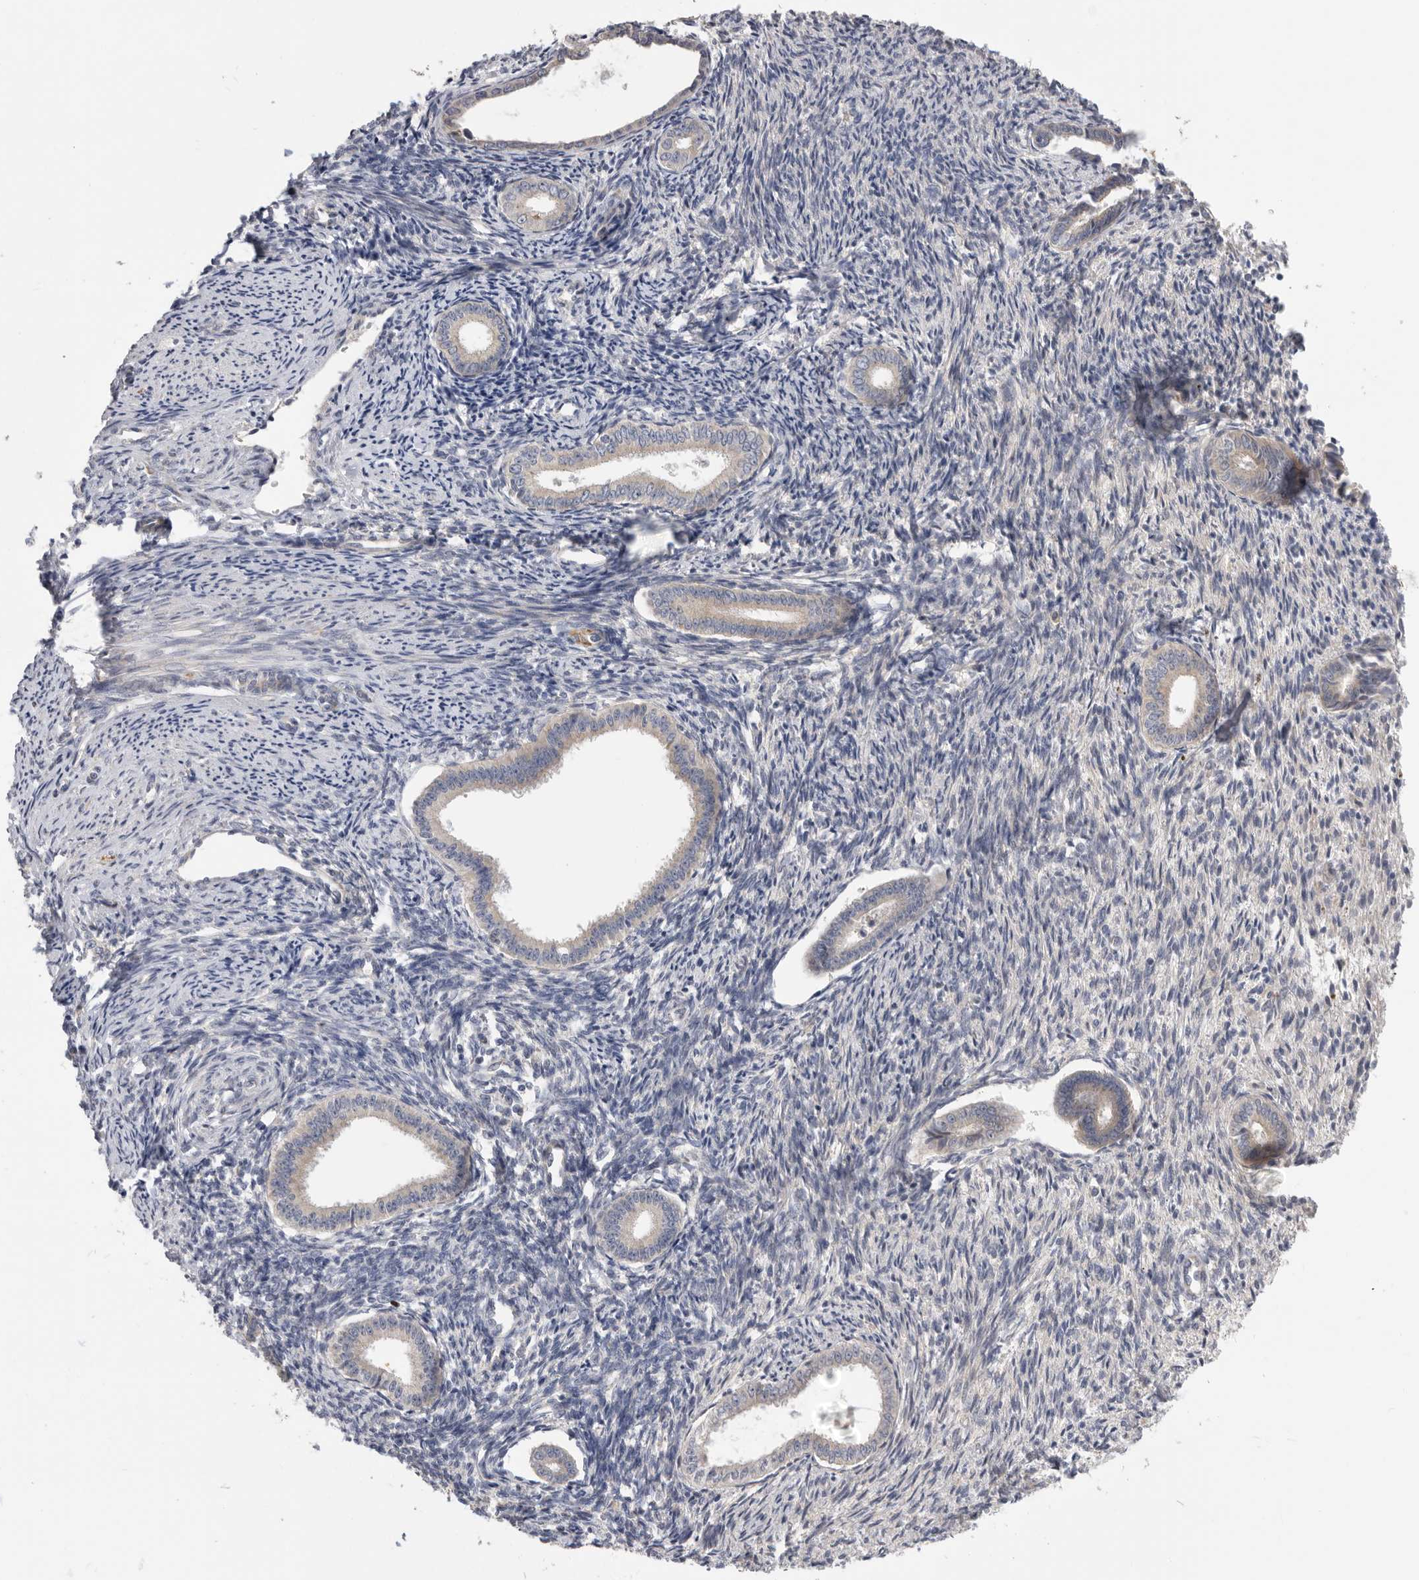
{"staining": {"intensity": "negative", "quantity": "none", "location": "none"}, "tissue": "endometrium", "cell_type": "Cells in endometrial stroma", "image_type": "normal", "snomed": [{"axis": "morphology", "description": "Normal tissue, NOS"}, {"axis": "topography", "description": "Endometrium"}], "caption": "Protein analysis of normal endometrium shows no significant positivity in cells in endometrial stroma. Brightfield microscopy of immunohistochemistry stained with DAB (brown) and hematoxylin (blue), captured at high magnification.", "gene": "MTFR1L", "patient": {"sex": "female", "age": 56}}